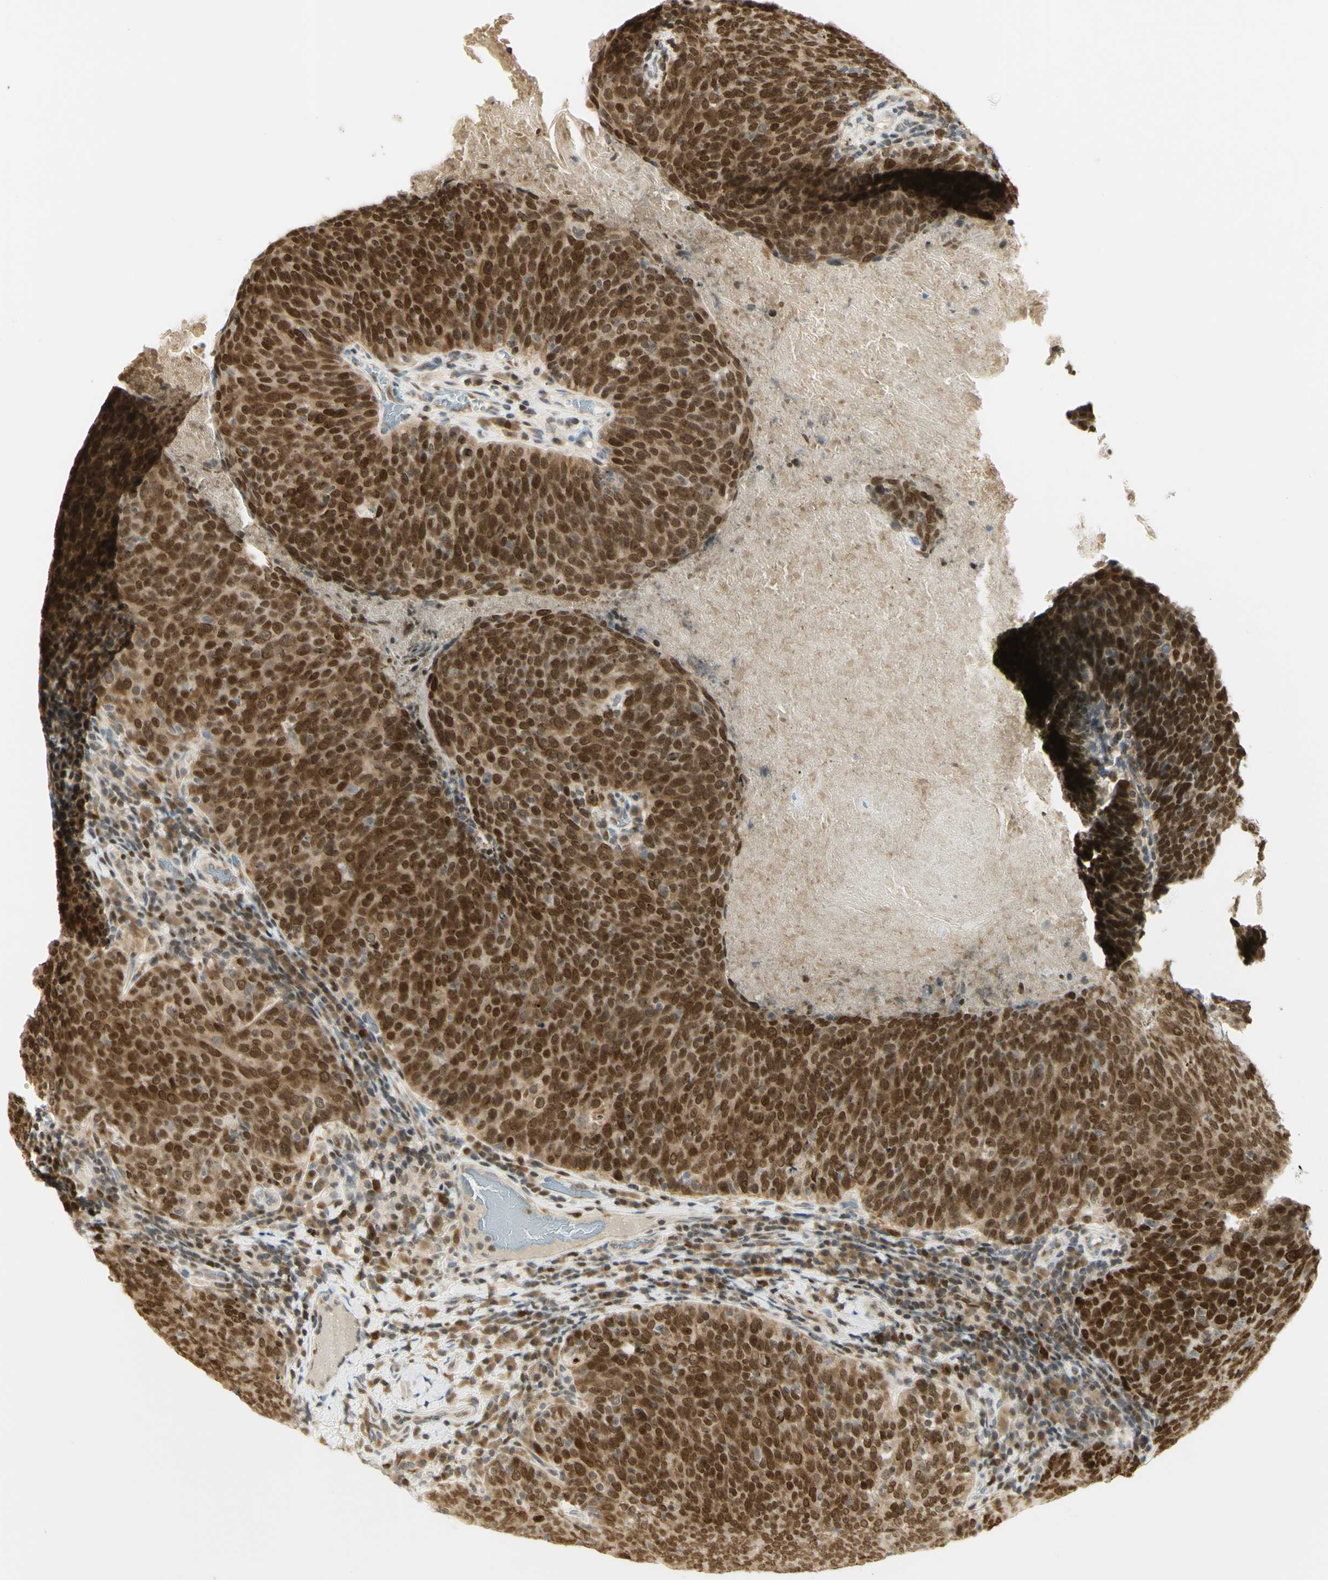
{"staining": {"intensity": "strong", "quantity": ">75%", "location": "cytoplasmic/membranous,nuclear"}, "tissue": "head and neck cancer", "cell_type": "Tumor cells", "image_type": "cancer", "snomed": [{"axis": "morphology", "description": "Squamous cell carcinoma, NOS"}, {"axis": "morphology", "description": "Squamous cell carcinoma, metastatic, NOS"}, {"axis": "topography", "description": "Lymph node"}, {"axis": "topography", "description": "Head-Neck"}], "caption": "Brown immunohistochemical staining in head and neck cancer (squamous cell carcinoma) exhibits strong cytoplasmic/membranous and nuclear staining in about >75% of tumor cells. The staining is performed using DAB brown chromogen to label protein expression. The nuclei are counter-stained blue using hematoxylin.", "gene": "KIF11", "patient": {"sex": "male", "age": 62}}